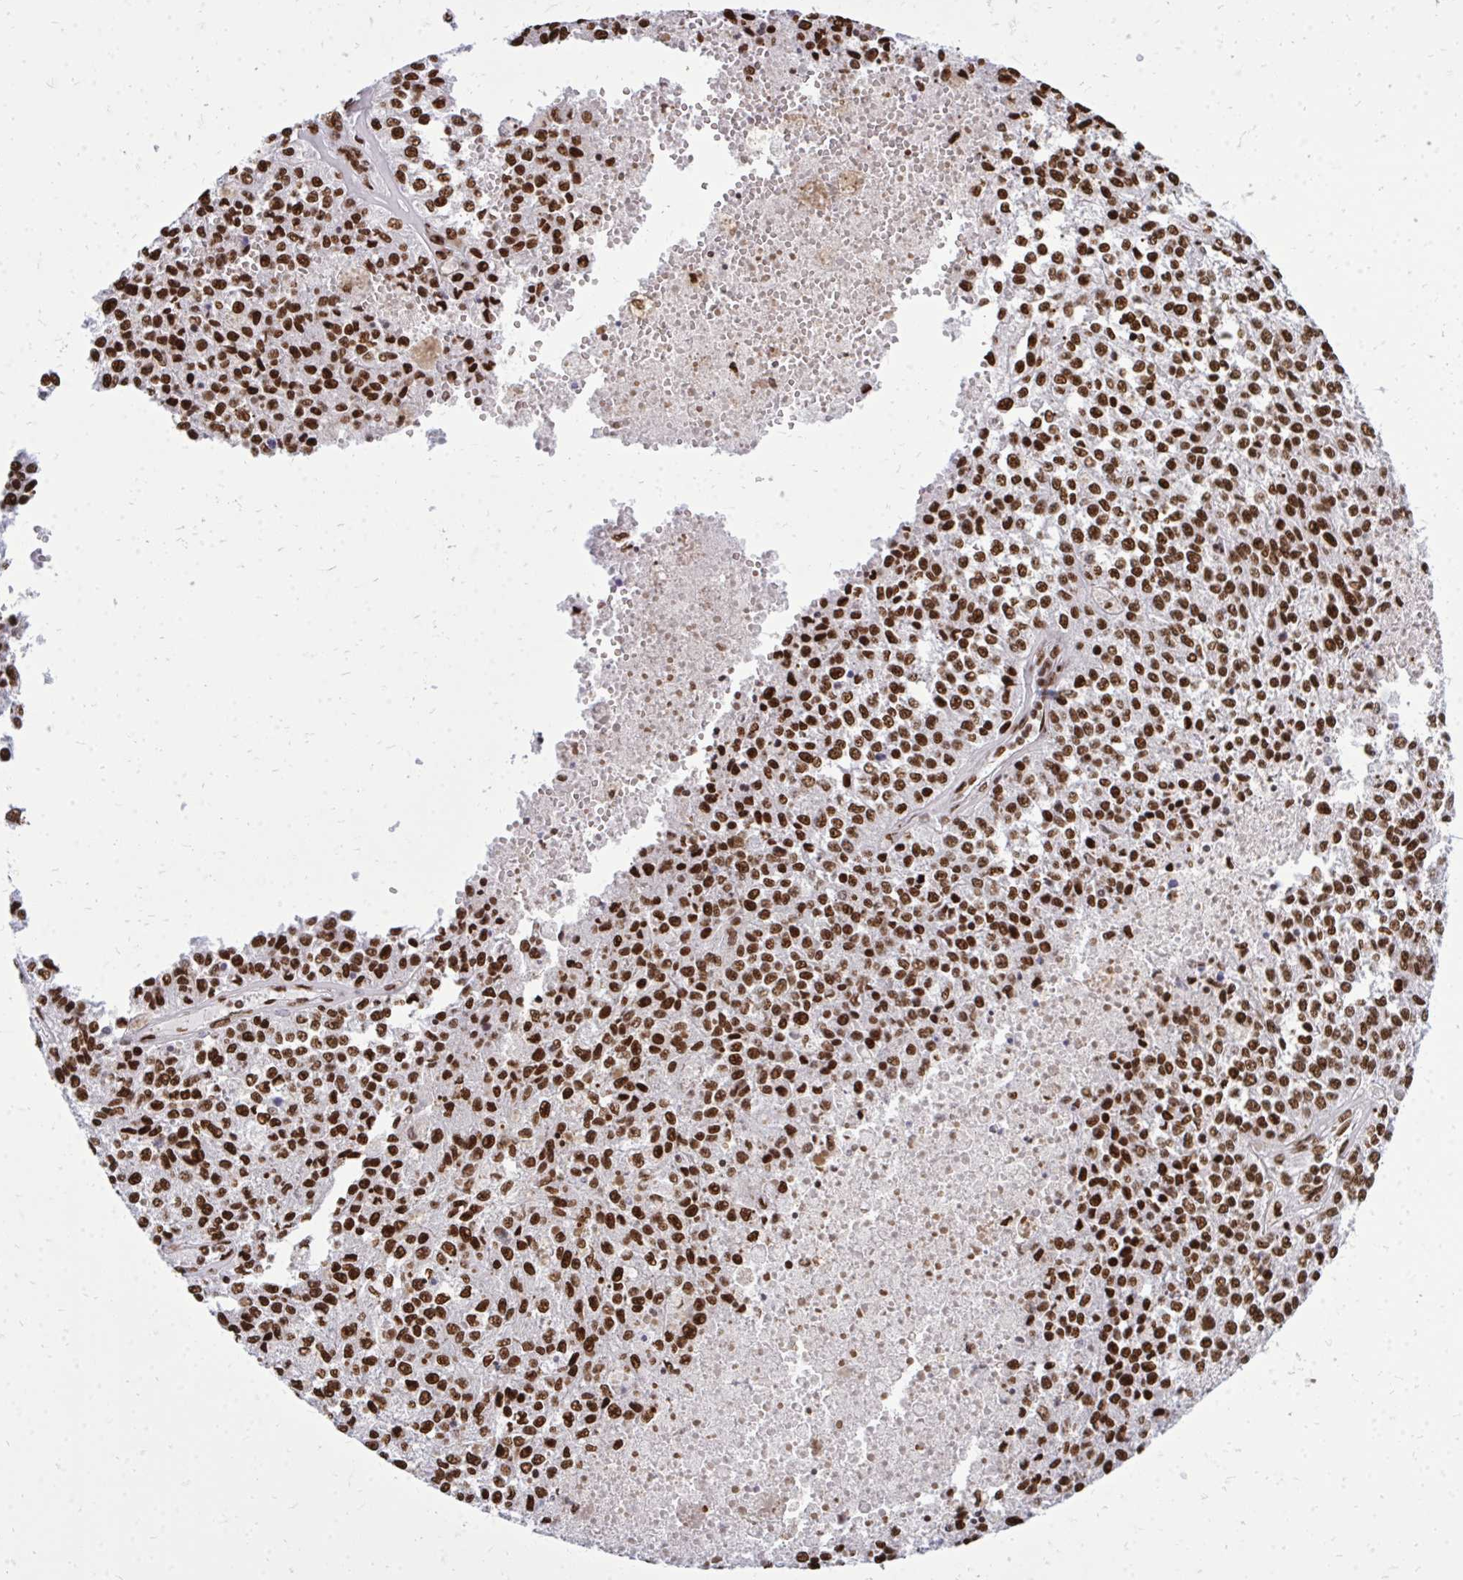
{"staining": {"intensity": "strong", "quantity": ">75%", "location": "nuclear"}, "tissue": "melanoma", "cell_type": "Tumor cells", "image_type": "cancer", "snomed": [{"axis": "morphology", "description": "Malignant melanoma, Metastatic site"}, {"axis": "topography", "description": "Lymph node"}], "caption": "Brown immunohistochemical staining in human malignant melanoma (metastatic site) displays strong nuclear positivity in approximately >75% of tumor cells.", "gene": "TBL1Y", "patient": {"sex": "female", "age": 64}}